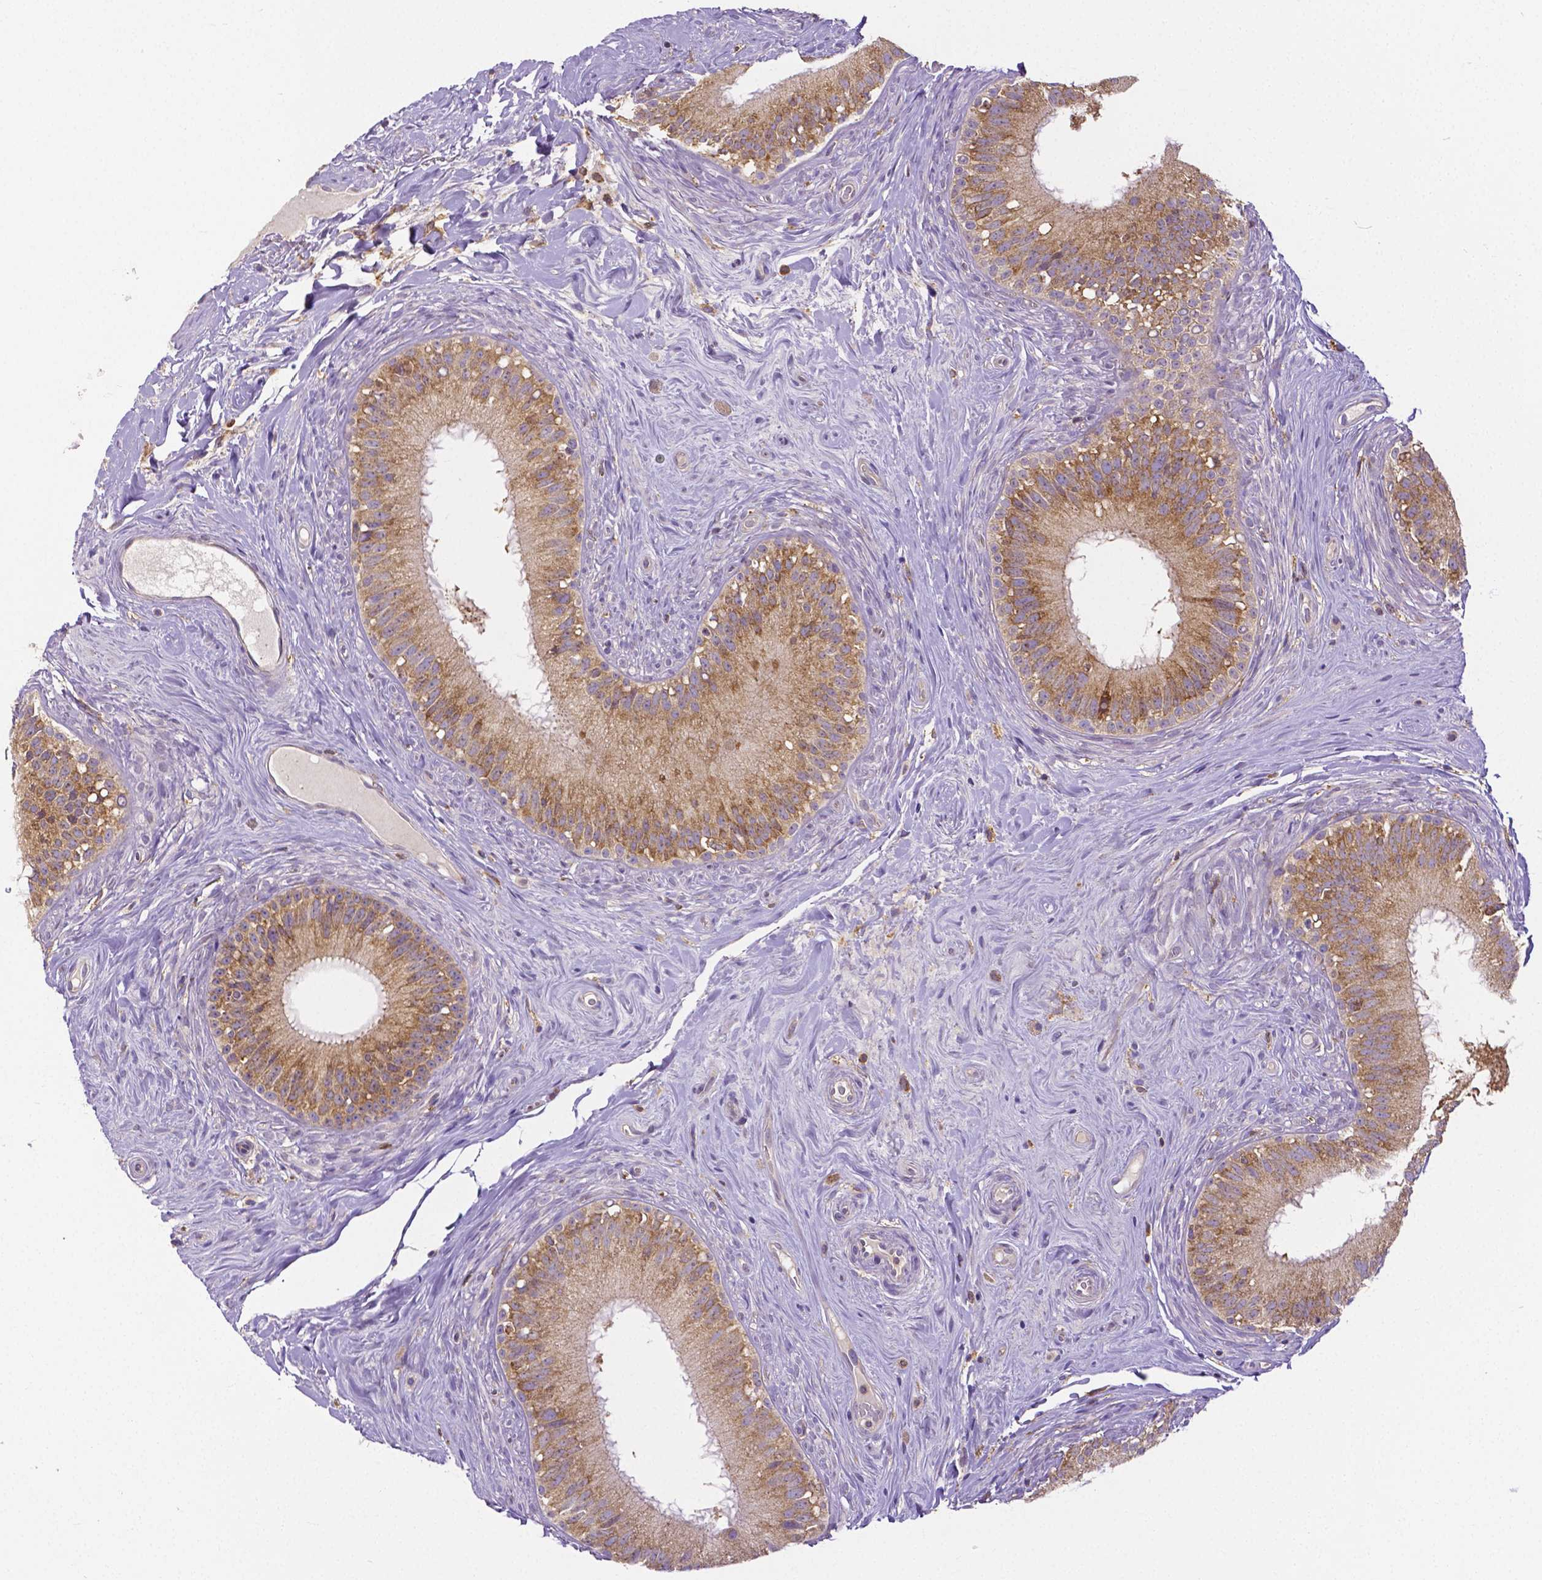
{"staining": {"intensity": "strong", "quantity": "25%-75%", "location": "cytoplasmic/membranous"}, "tissue": "epididymis", "cell_type": "Glandular cells", "image_type": "normal", "snomed": [{"axis": "morphology", "description": "Normal tissue, NOS"}, {"axis": "topography", "description": "Epididymis"}], "caption": "Epididymis stained with immunohistochemistry shows strong cytoplasmic/membranous expression in about 25%-75% of glandular cells. (Brightfield microscopy of DAB IHC at high magnification).", "gene": "DICER1", "patient": {"sex": "male", "age": 59}}